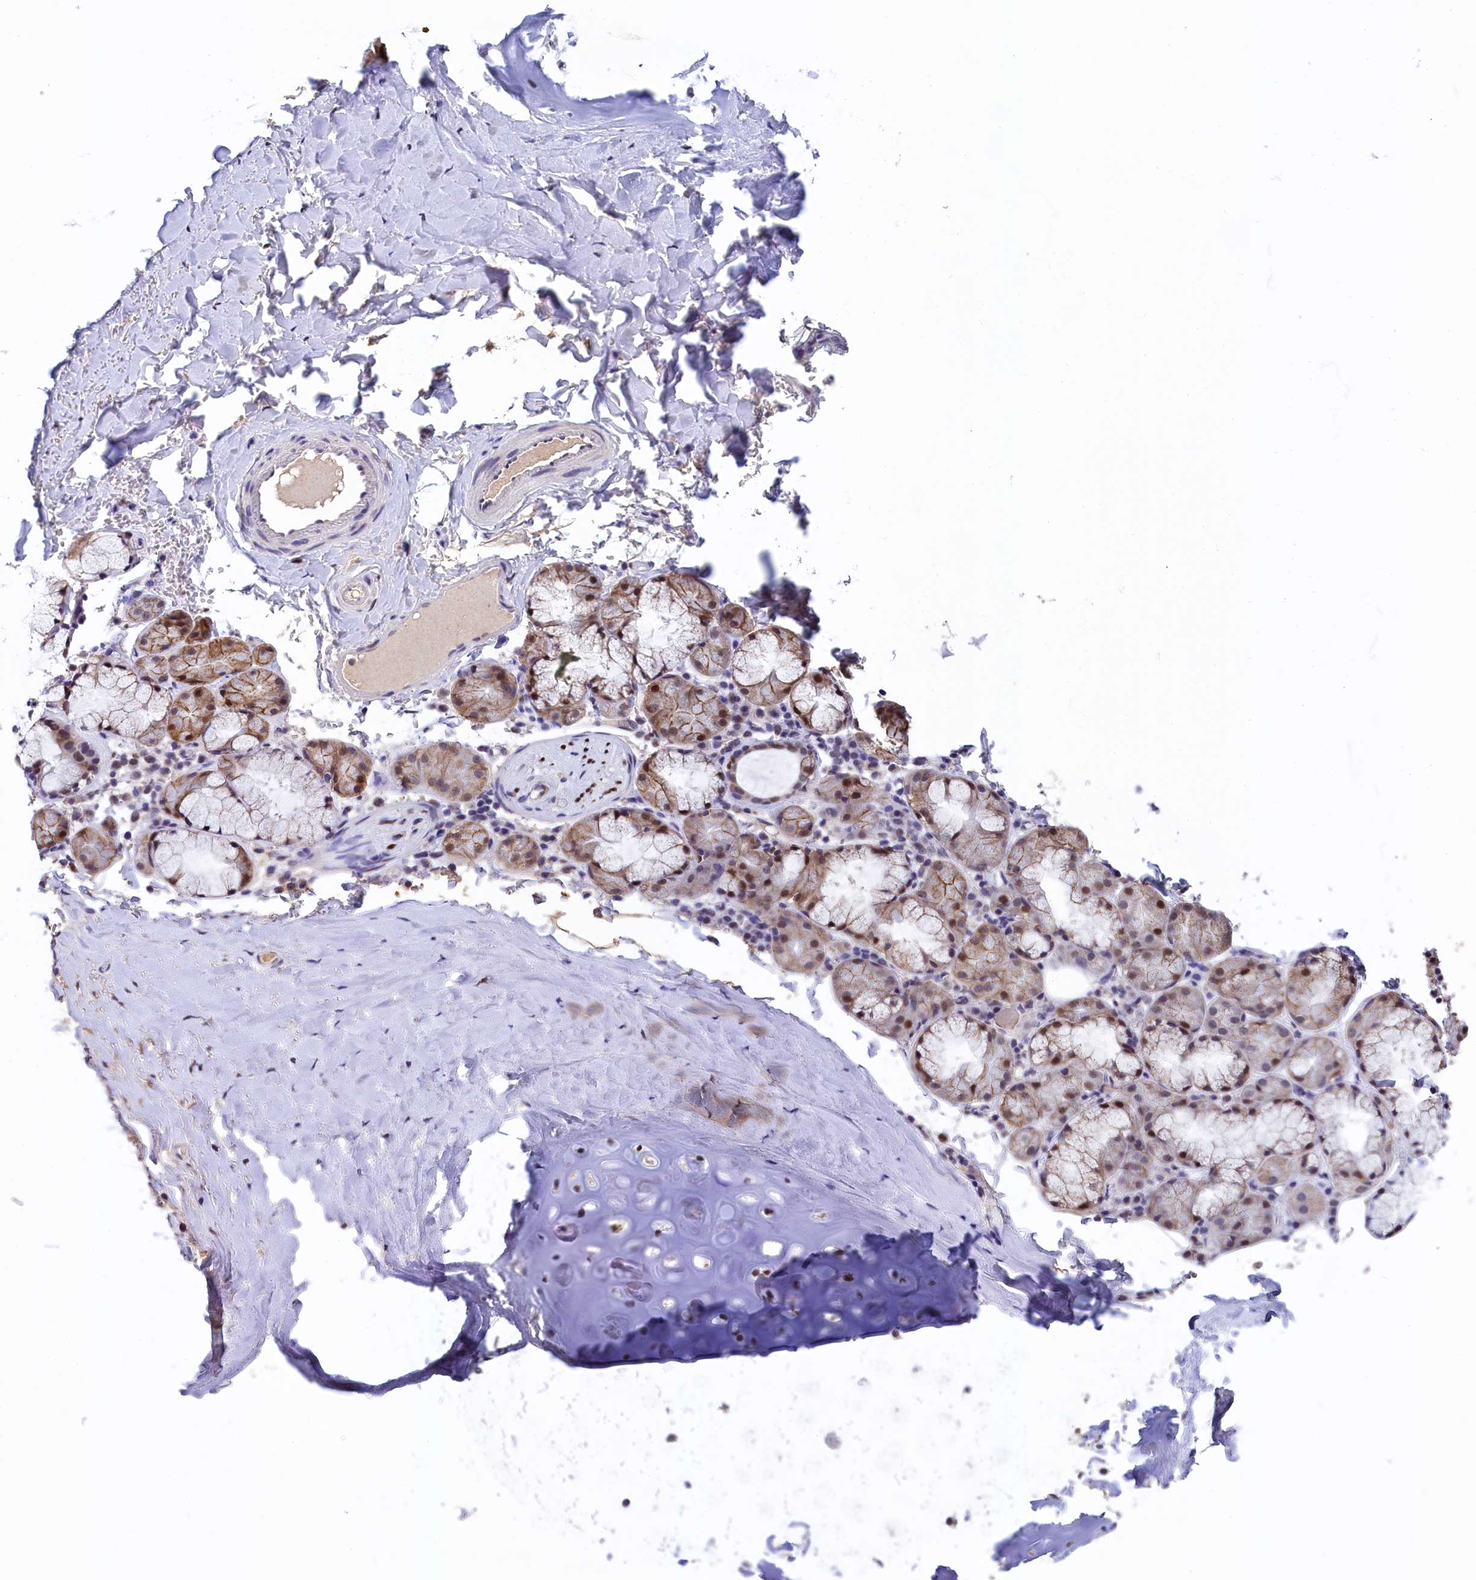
{"staining": {"intensity": "moderate", "quantity": ">75%", "location": "nuclear"}, "tissue": "adipose tissue", "cell_type": "Adipocytes", "image_type": "normal", "snomed": [{"axis": "morphology", "description": "Normal tissue, NOS"}, {"axis": "topography", "description": "Lymph node"}, {"axis": "topography", "description": "Bronchus"}], "caption": "Protein analysis of benign adipose tissue displays moderate nuclear expression in approximately >75% of adipocytes. The staining was performed using DAB (3,3'-diaminobenzidine), with brown indicating positive protein expression. Nuclei are stained blue with hematoxylin.", "gene": "HECTD4", "patient": {"sex": "male", "age": 63}}